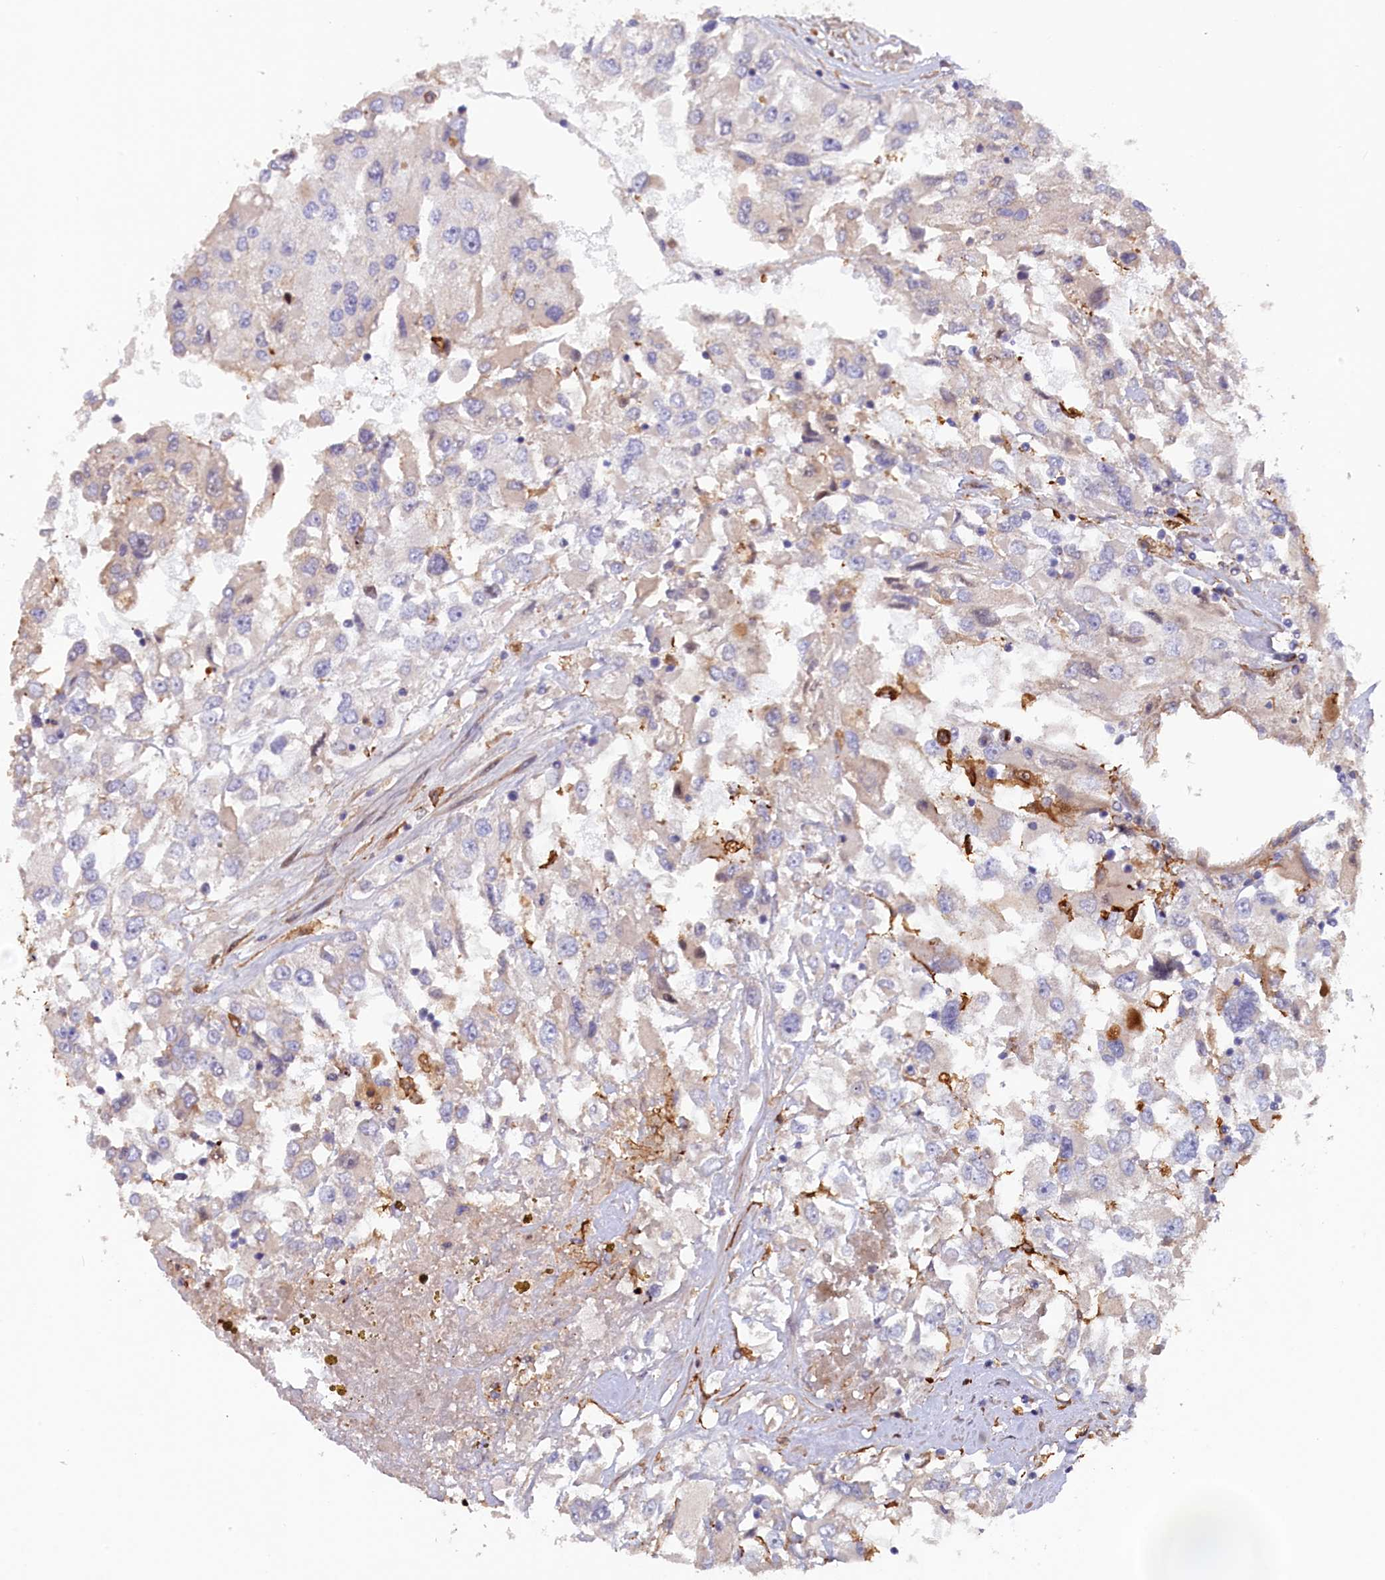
{"staining": {"intensity": "negative", "quantity": "none", "location": "none"}, "tissue": "renal cancer", "cell_type": "Tumor cells", "image_type": "cancer", "snomed": [{"axis": "morphology", "description": "Adenocarcinoma, NOS"}, {"axis": "topography", "description": "Kidney"}], "caption": "Immunohistochemistry (IHC) image of neoplastic tissue: human adenocarcinoma (renal) stained with DAB (3,3'-diaminobenzidine) reveals no significant protein expression in tumor cells. (Stains: DAB immunohistochemistry with hematoxylin counter stain, Microscopy: brightfield microscopy at high magnification).", "gene": "FERMT1", "patient": {"sex": "female", "age": 52}}